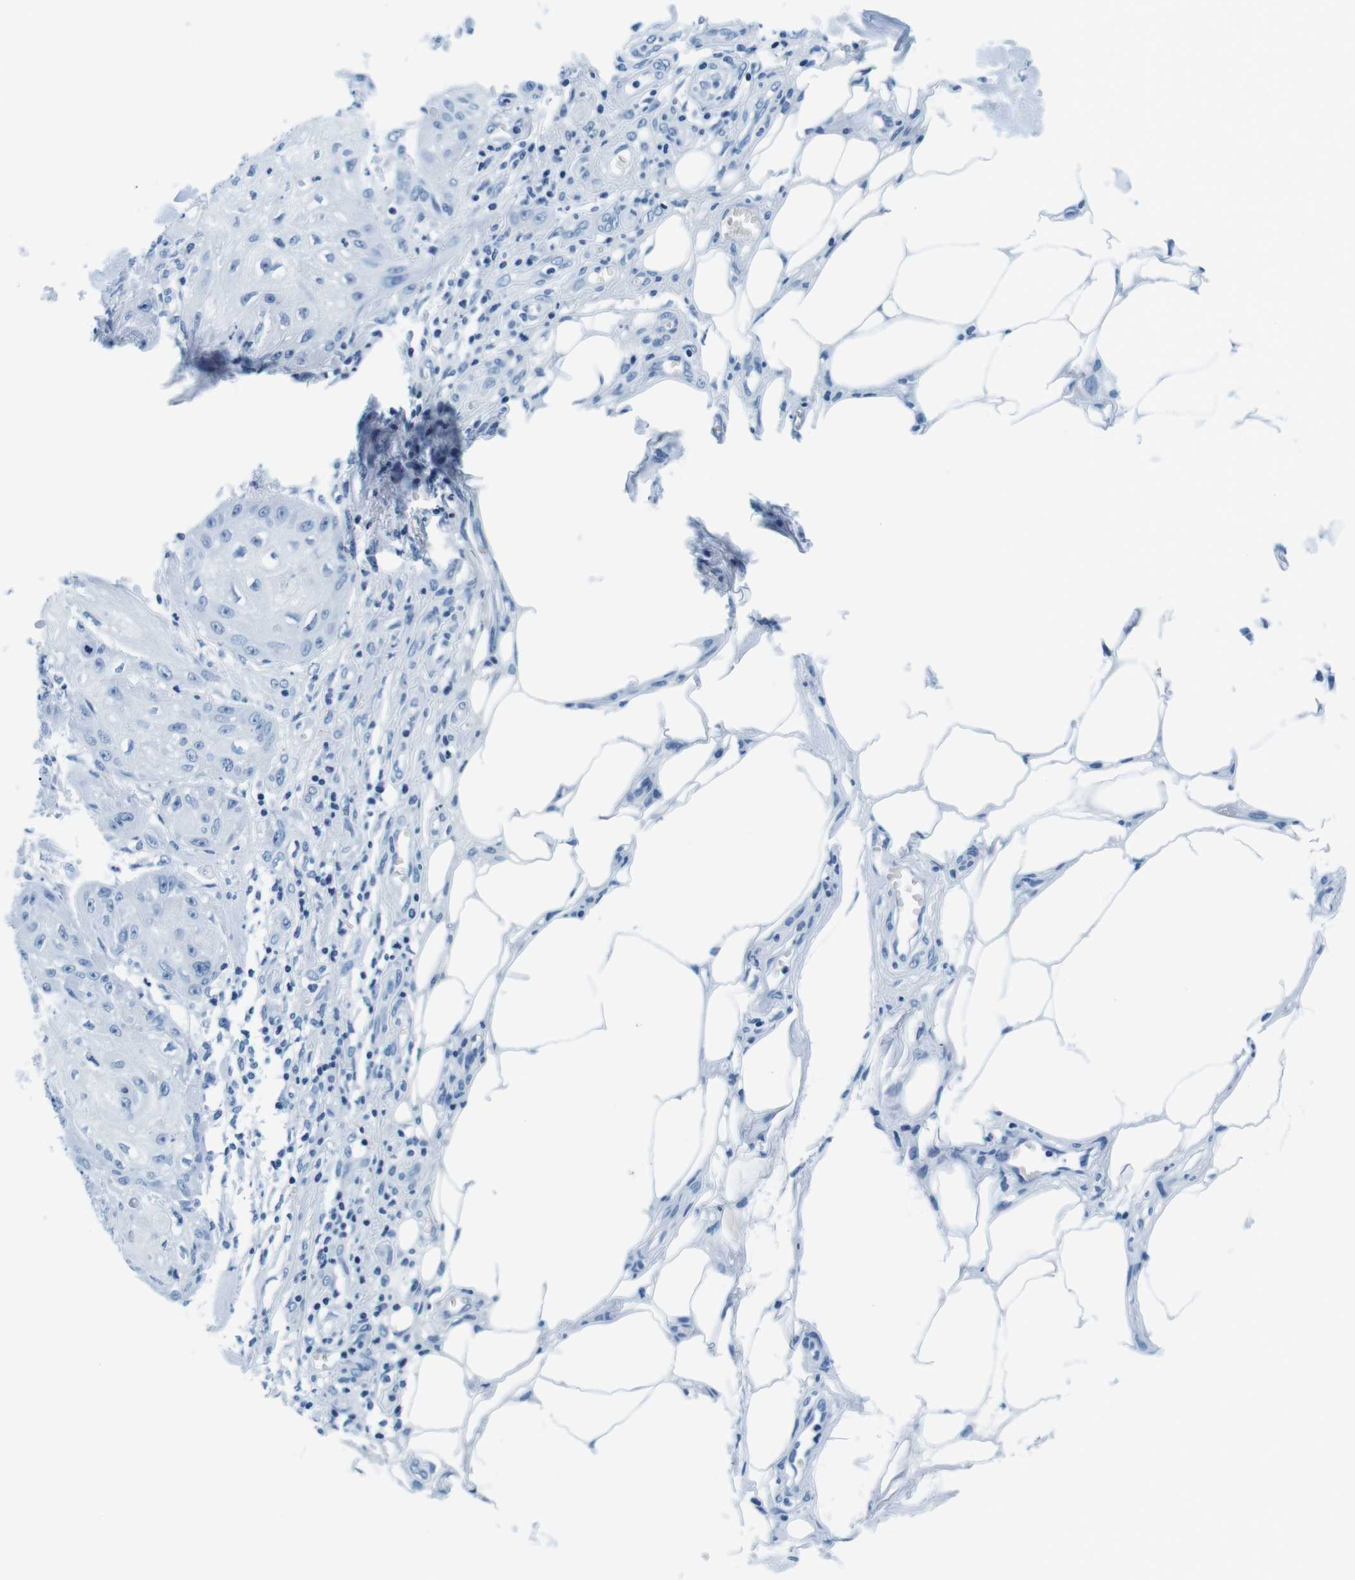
{"staining": {"intensity": "negative", "quantity": "none", "location": "none"}, "tissue": "skin cancer", "cell_type": "Tumor cells", "image_type": "cancer", "snomed": [{"axis": "morphology", "description": "Squamous cell carcinoma, NOS"}, {"axis": "topography", "description": "Skin"}], "caption": "Tumor cells show no significant protein expression in squamous cell carcinoma (skin).", "gene": "ELANE", "patient": {"sex": "male", "age": 74}}